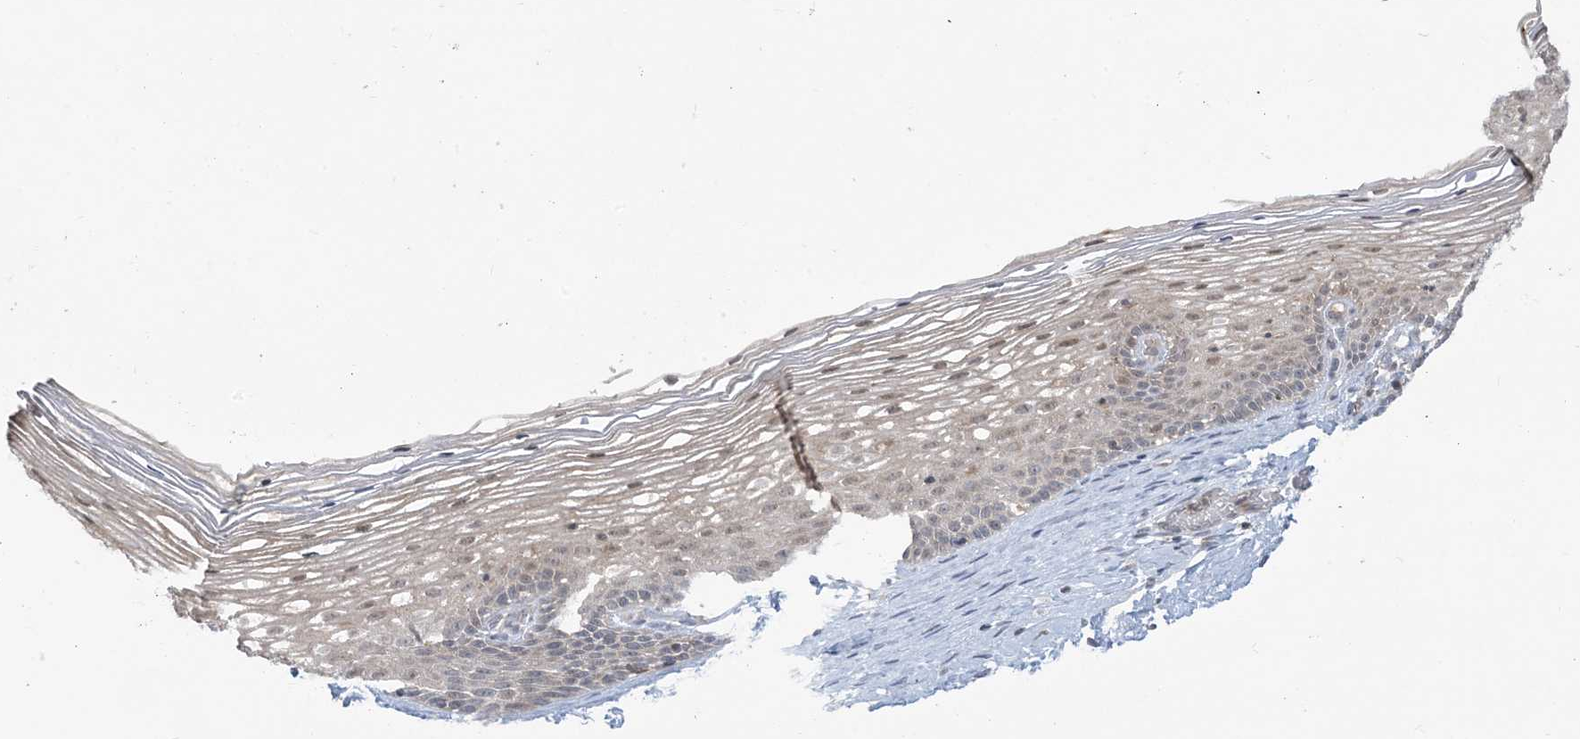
{"staining": {"intensity": "weak", "quantity": "<25%", "location": "cytoplasmic/membranous"}, "tissue": "cervix", "cell_type": "Glandular cells", "image_type": "normal", "snomed": [{"axis": "morphology", "description": "Normal tissue, NOS"}, {"axis": "topography", "description": "Cervix"}], "caption": "This image is of benign cervix stained with immunohistochemistry to label a protein in brown with the nuclei are counter-stained blue. There is no expression in glandular cells. (DAB IHC with hematoxylin counter stain).", "gene": "PRRT3", "patient": {"sex": "female", "age": 33}}